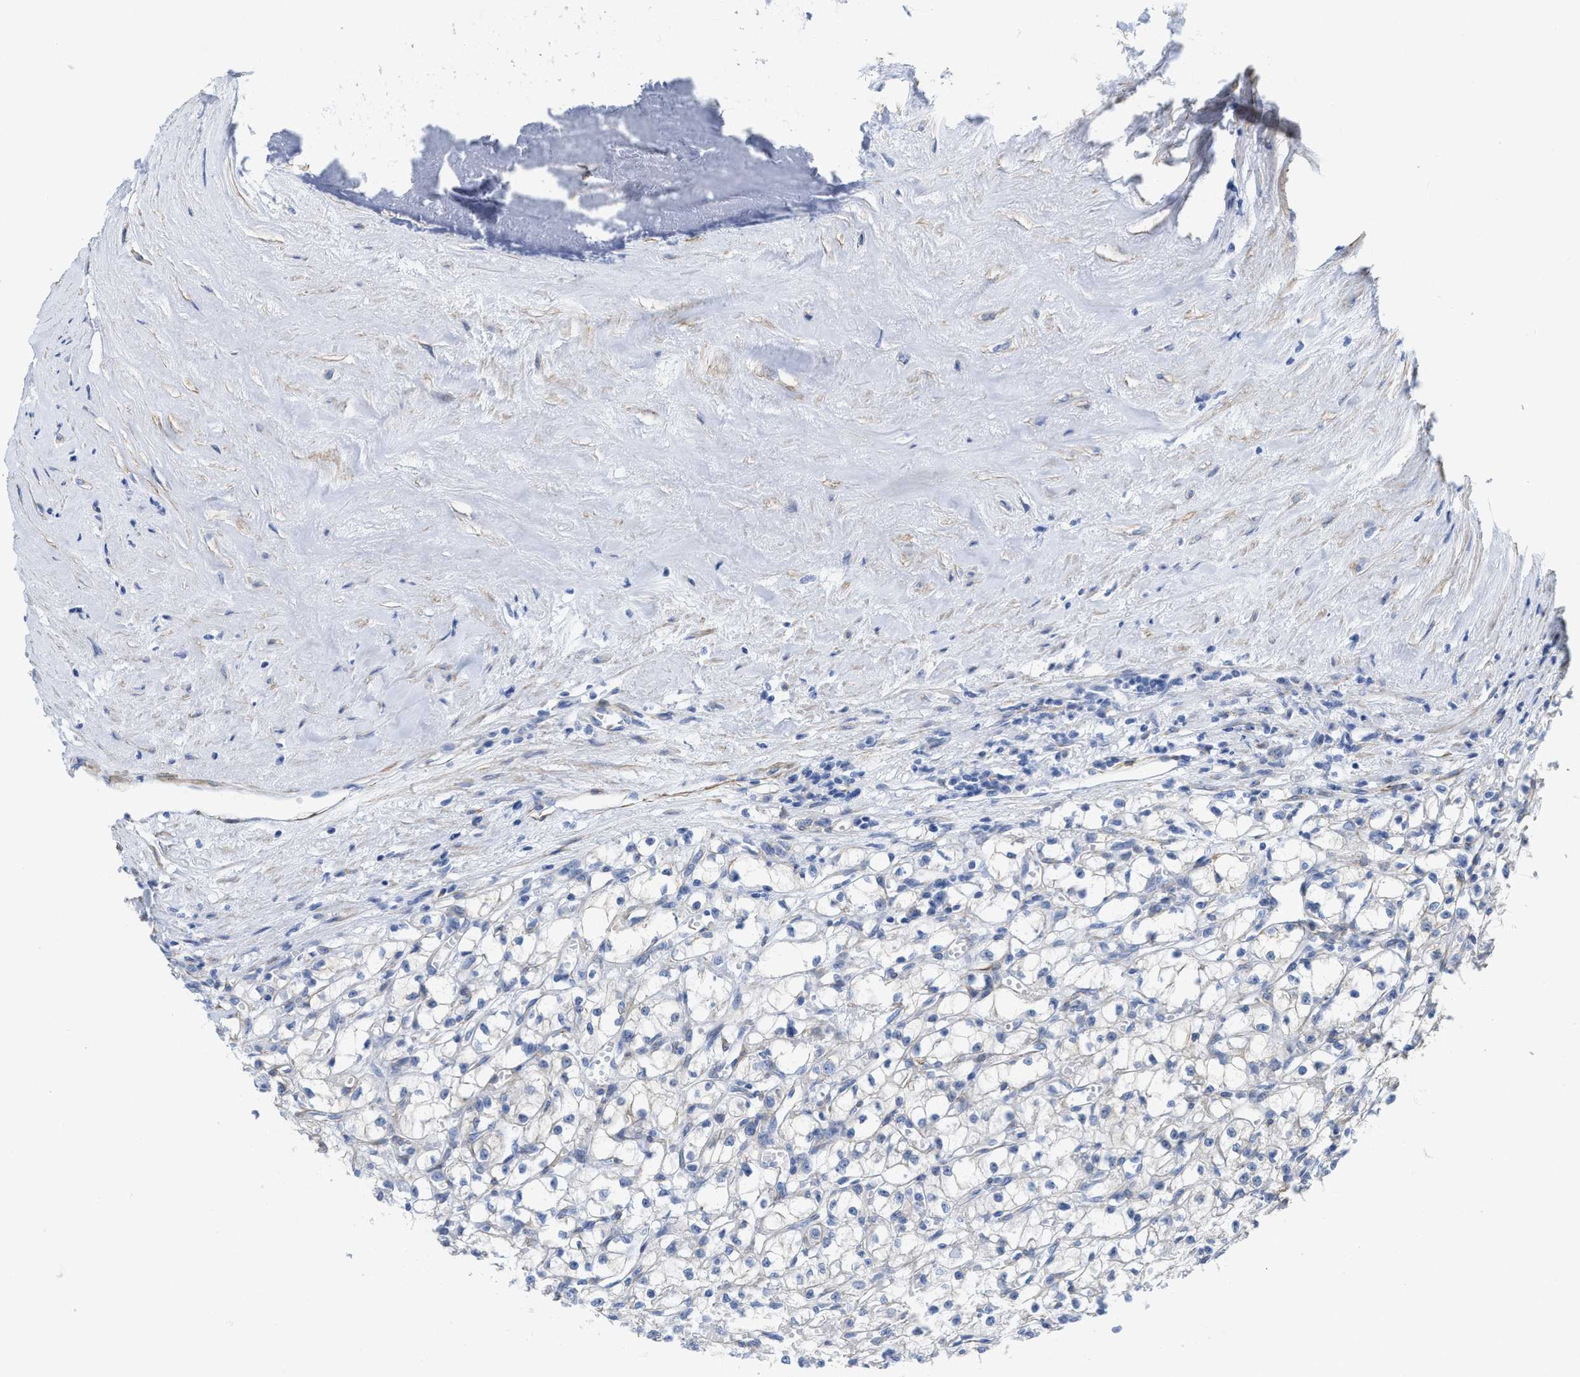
{"staining": {"intensity": "negative", "quantity": "none", "location": "none"}, "tissue": "renal cancer", "cell_type": "Tumor cells", "image_type": "cancer", "snomed": [{"axis": "morphology", "description": "Adenocarcinoma, NOS"}, {"axis": "topography", "description": "Kidney"}], "caption": "This histopathology image is of adenocarcinoma (renal) stained with immunohistochemistry (IHC) to label a protein in brown with the nuclei are counter-stained blue. There is no staining in tumor cells.", "gene": "TUB", "patient": {"sex": "male", "age": 56}}